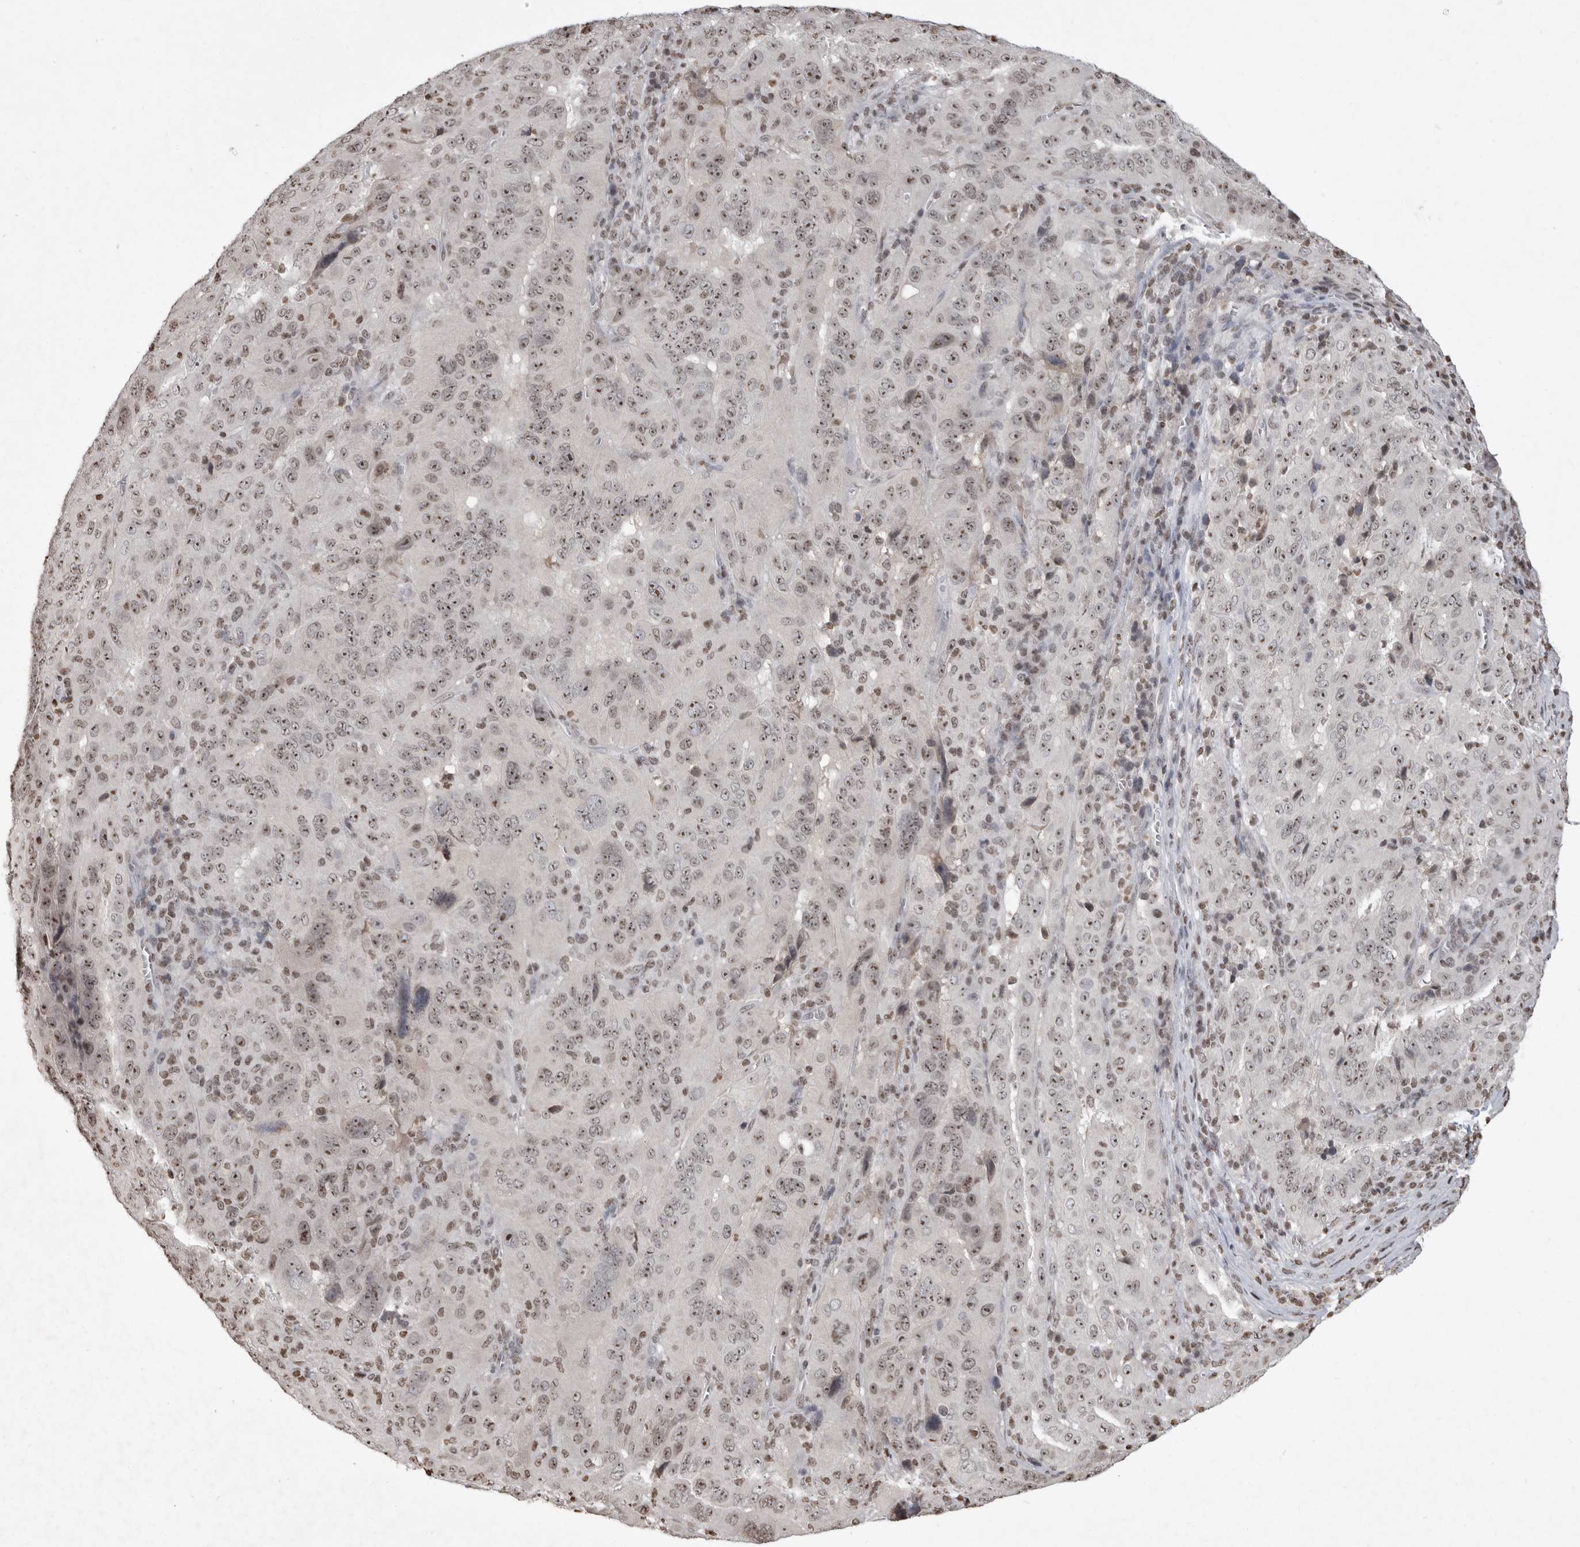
{"staining": {"intensity": "moderate", "quantity": "25%-75%", "location": "nuclear"}, "tissue": "pancreatic cancer", "cell_type": "Tumor cells", "image_type": "cancer", "snomed": [{"axis": "morphology", "description": "Adenocarcinoma, NOS"}, {"axis": "topography", "description": "Pancreas"}], "caption": "Adenocarcinoma (pancreatic) stained with DAB immunohistochemistry (IHC) reveals medium levels of moderate nuclear expression in about 25%-75% of tumor cells.", "gene": "WDR45", "patient": {"sex": "male", "age": 63}}